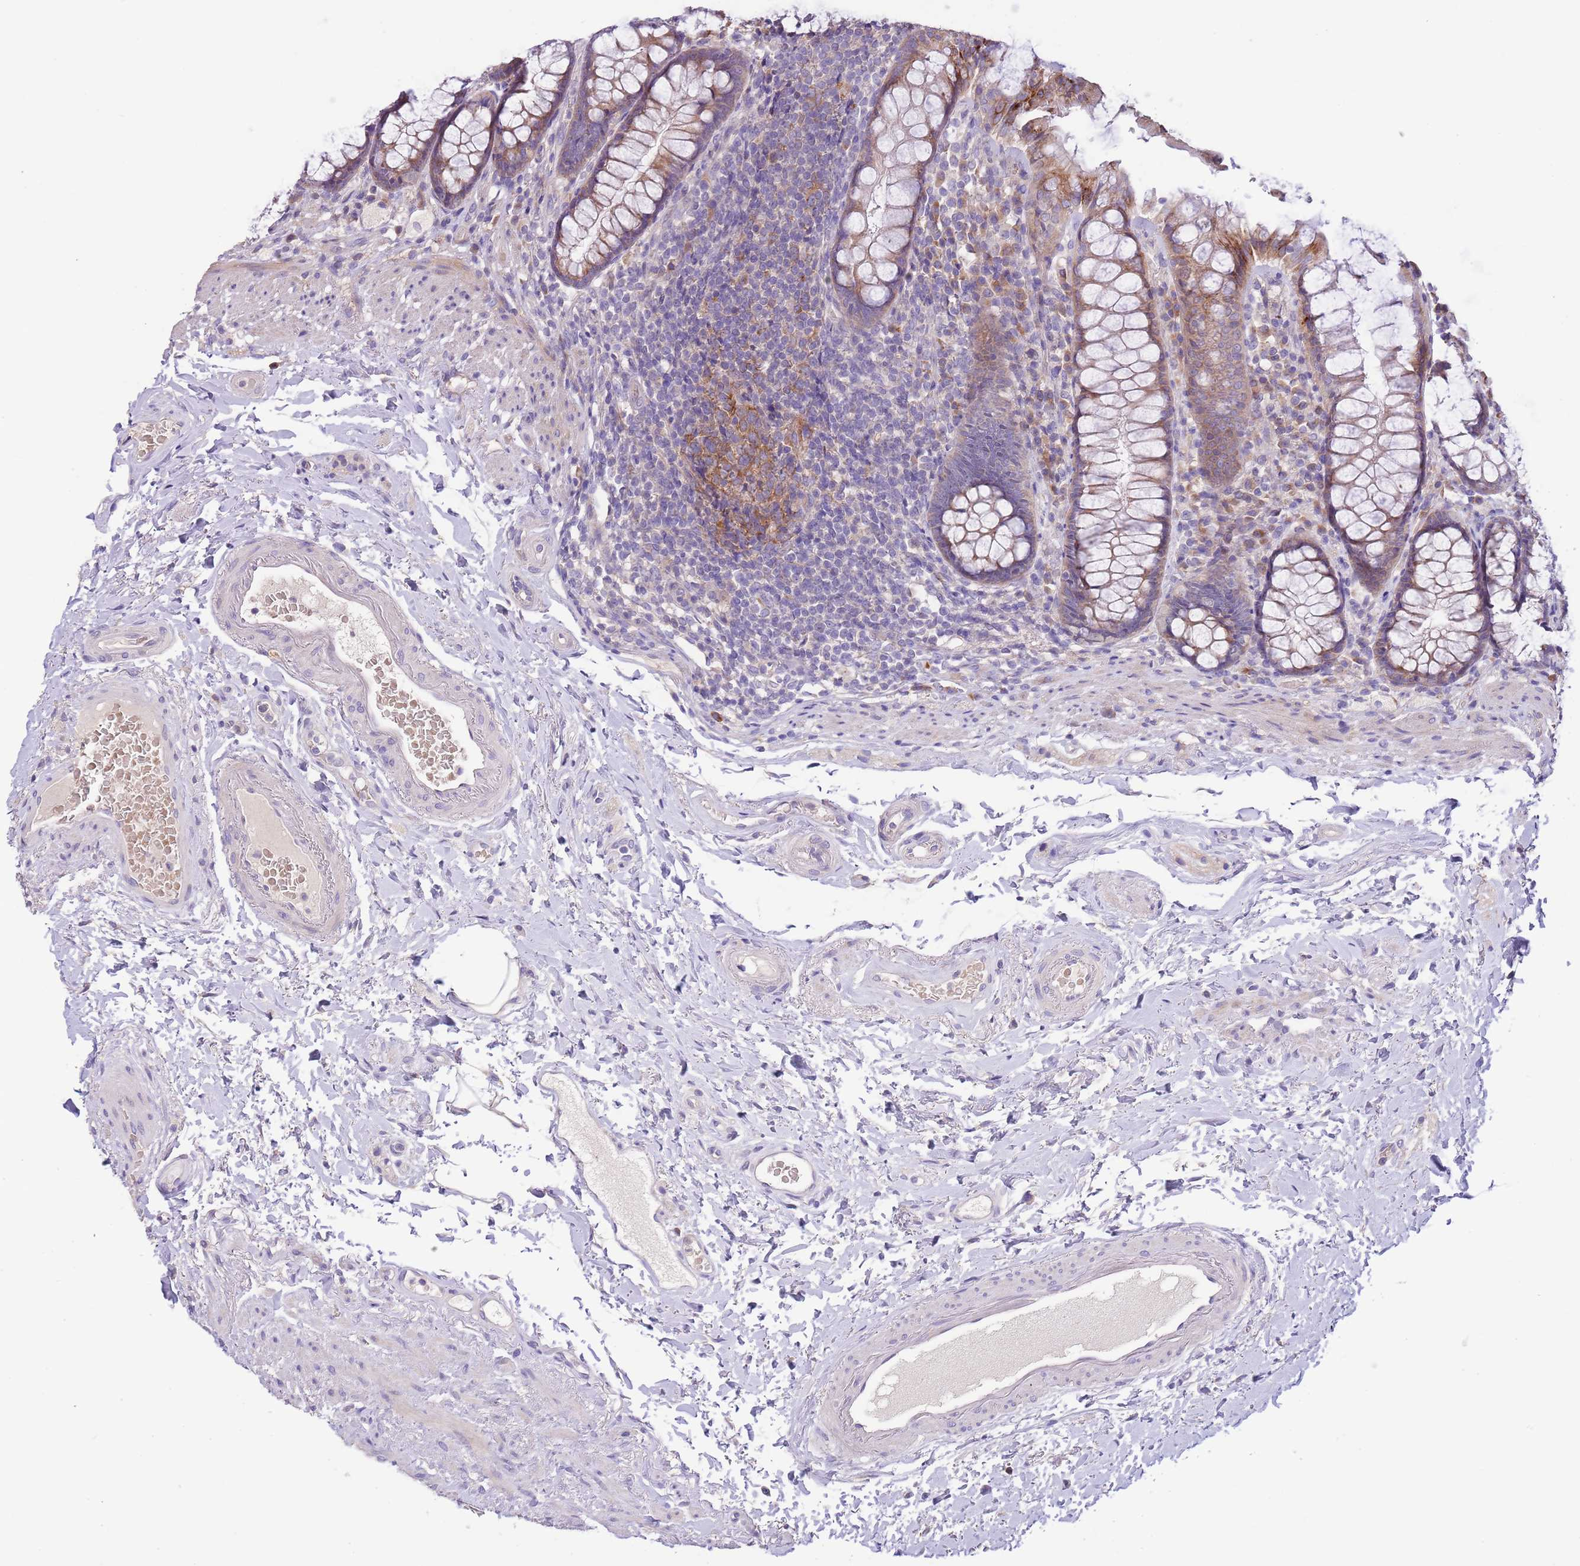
{"staining": {"intensity": "moderate", "quantity": "25%-75%", "location": "cytoplasmic/membranous"}, "tissue": "rectum", "cell_type": "Glandular cells", "image_type": "normal", "snomed": [{"axis": "morphology", "description": "Normal tissue, NOS"}, {"axis": "topography", "description": "Rectum"}], "caption": "The image reveals staining of normal rectum, revealing moderate cytoplasmic/membranous protein staining (brown color) within glandular cells.", "gene": "ZNF658", "patient": {"sex": "male", "age": 83}}